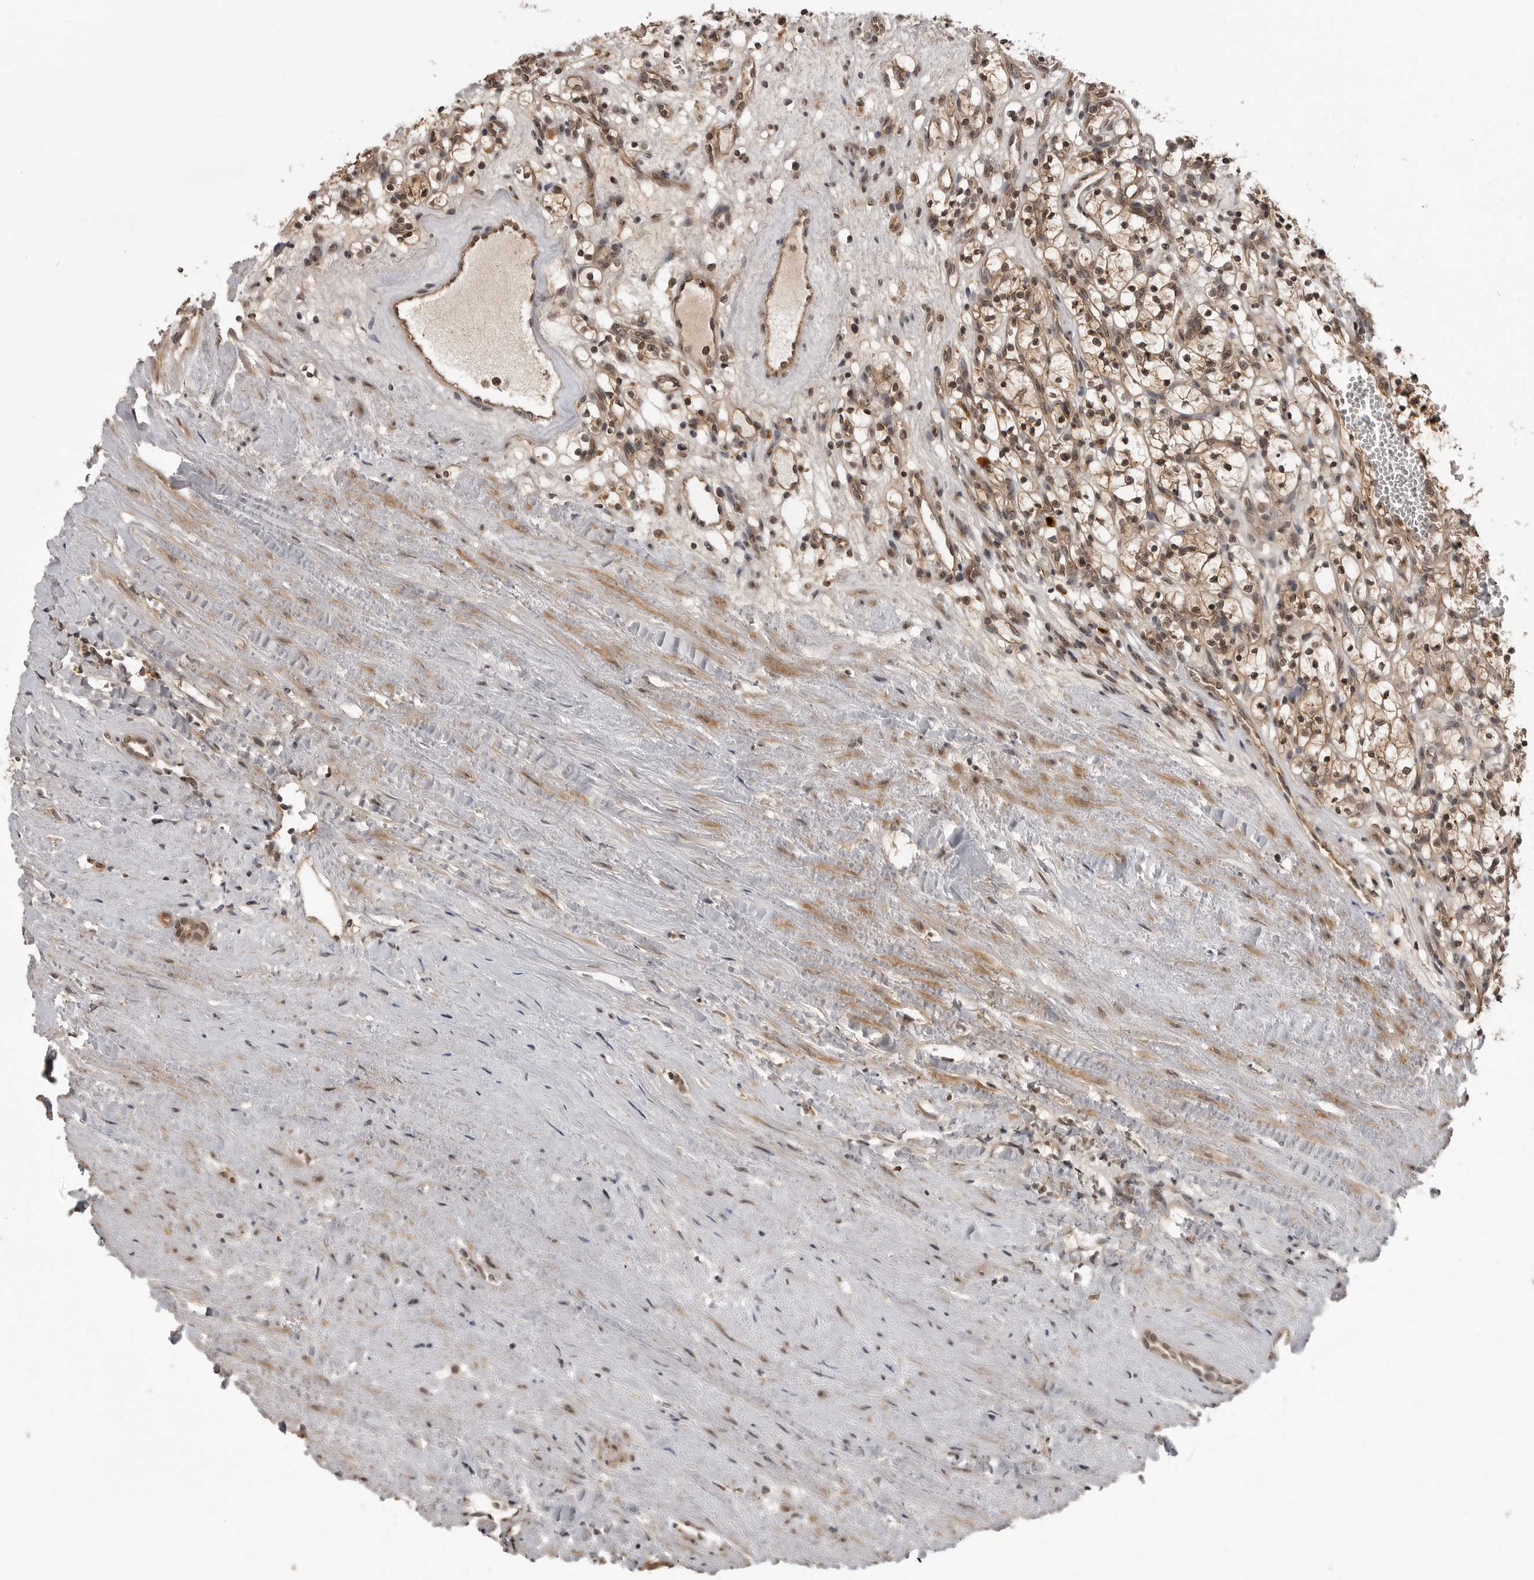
{"staining": {"intensity": "weak", "quantity": ">75%", "location": "cytoplasmic/membranous,nuclear"}, "tissue": "renal cancer", "cell_type": "Tumor cells", "image_type": "cancer", "snomed": [{"axis": "morphology", "description": "Adenocarcinoma, NOS"}, {"axis": "topography", "description": "Kidney"}], "caption": "The immunohistochemical stain shows weak cytoplasmic/membranous and nuclear expression in tumor cells of renal cancer (adenocarcinoma) tissue.", "gene": "IL24", "patient": {"sex": "female", "age": 57}}